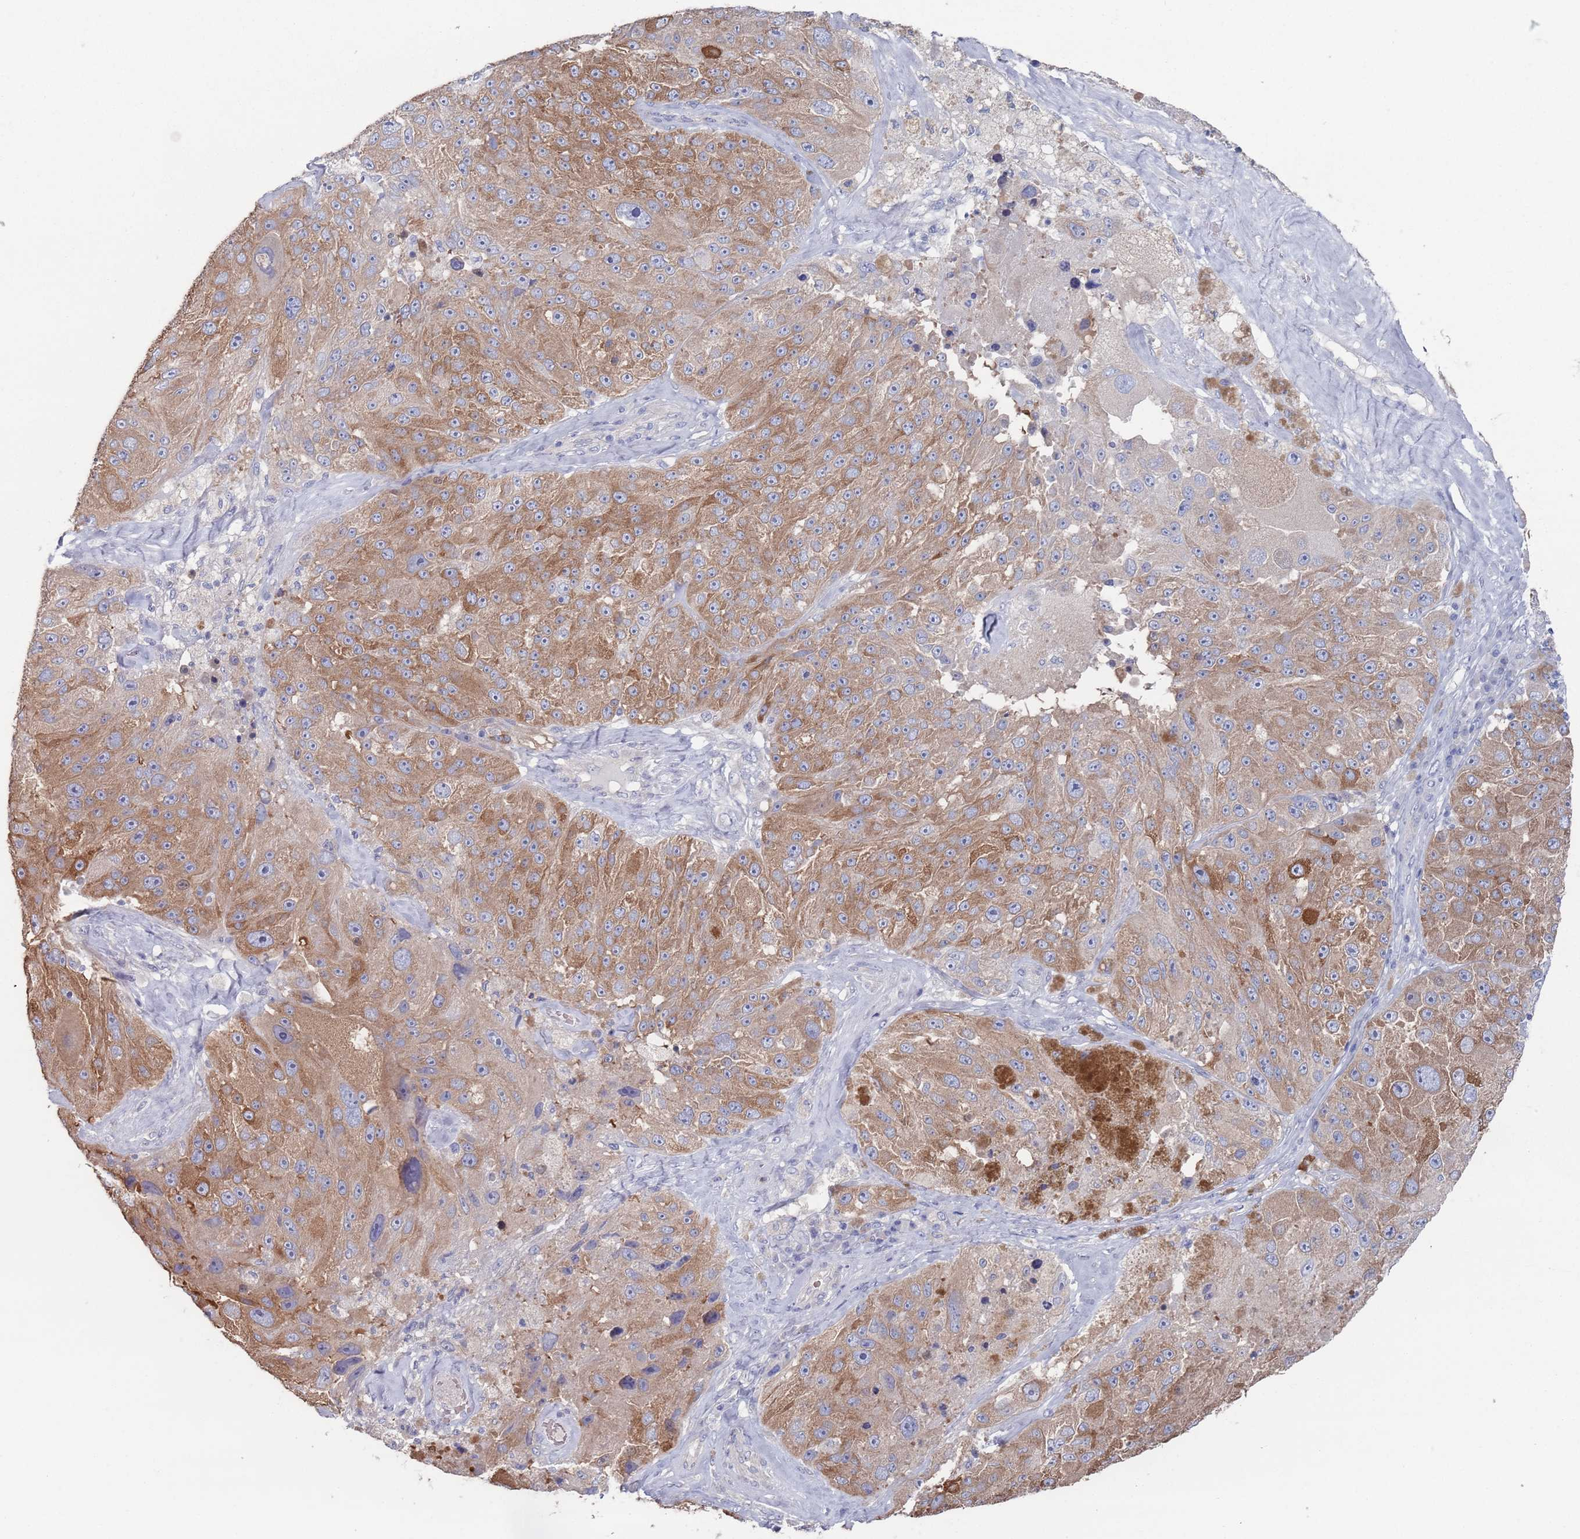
{"staining": {"intensity": "moderate", "quantity": ">75%", "location": "cytoplasmic/membranous"}, "tissue": "melanoma", "cell_type": "Tumor cells", "image_type": "cancer", "snomed": [{"axis": "morphology", "description": "Malignant melanoma, Metastatic site"}, {"axis": "topography", "description": "Lymph node"}], "caption": "DAB (3,3'-diaminobenzidine) immunohistochemical staining of malignant melanoma (metastatic site) exhibits moderate cytoplasmic/membranous protein expression in approximately >75% of tumor cells.", "gene": "TMCO3", "patient": {"sex": "male", "age": 62}}